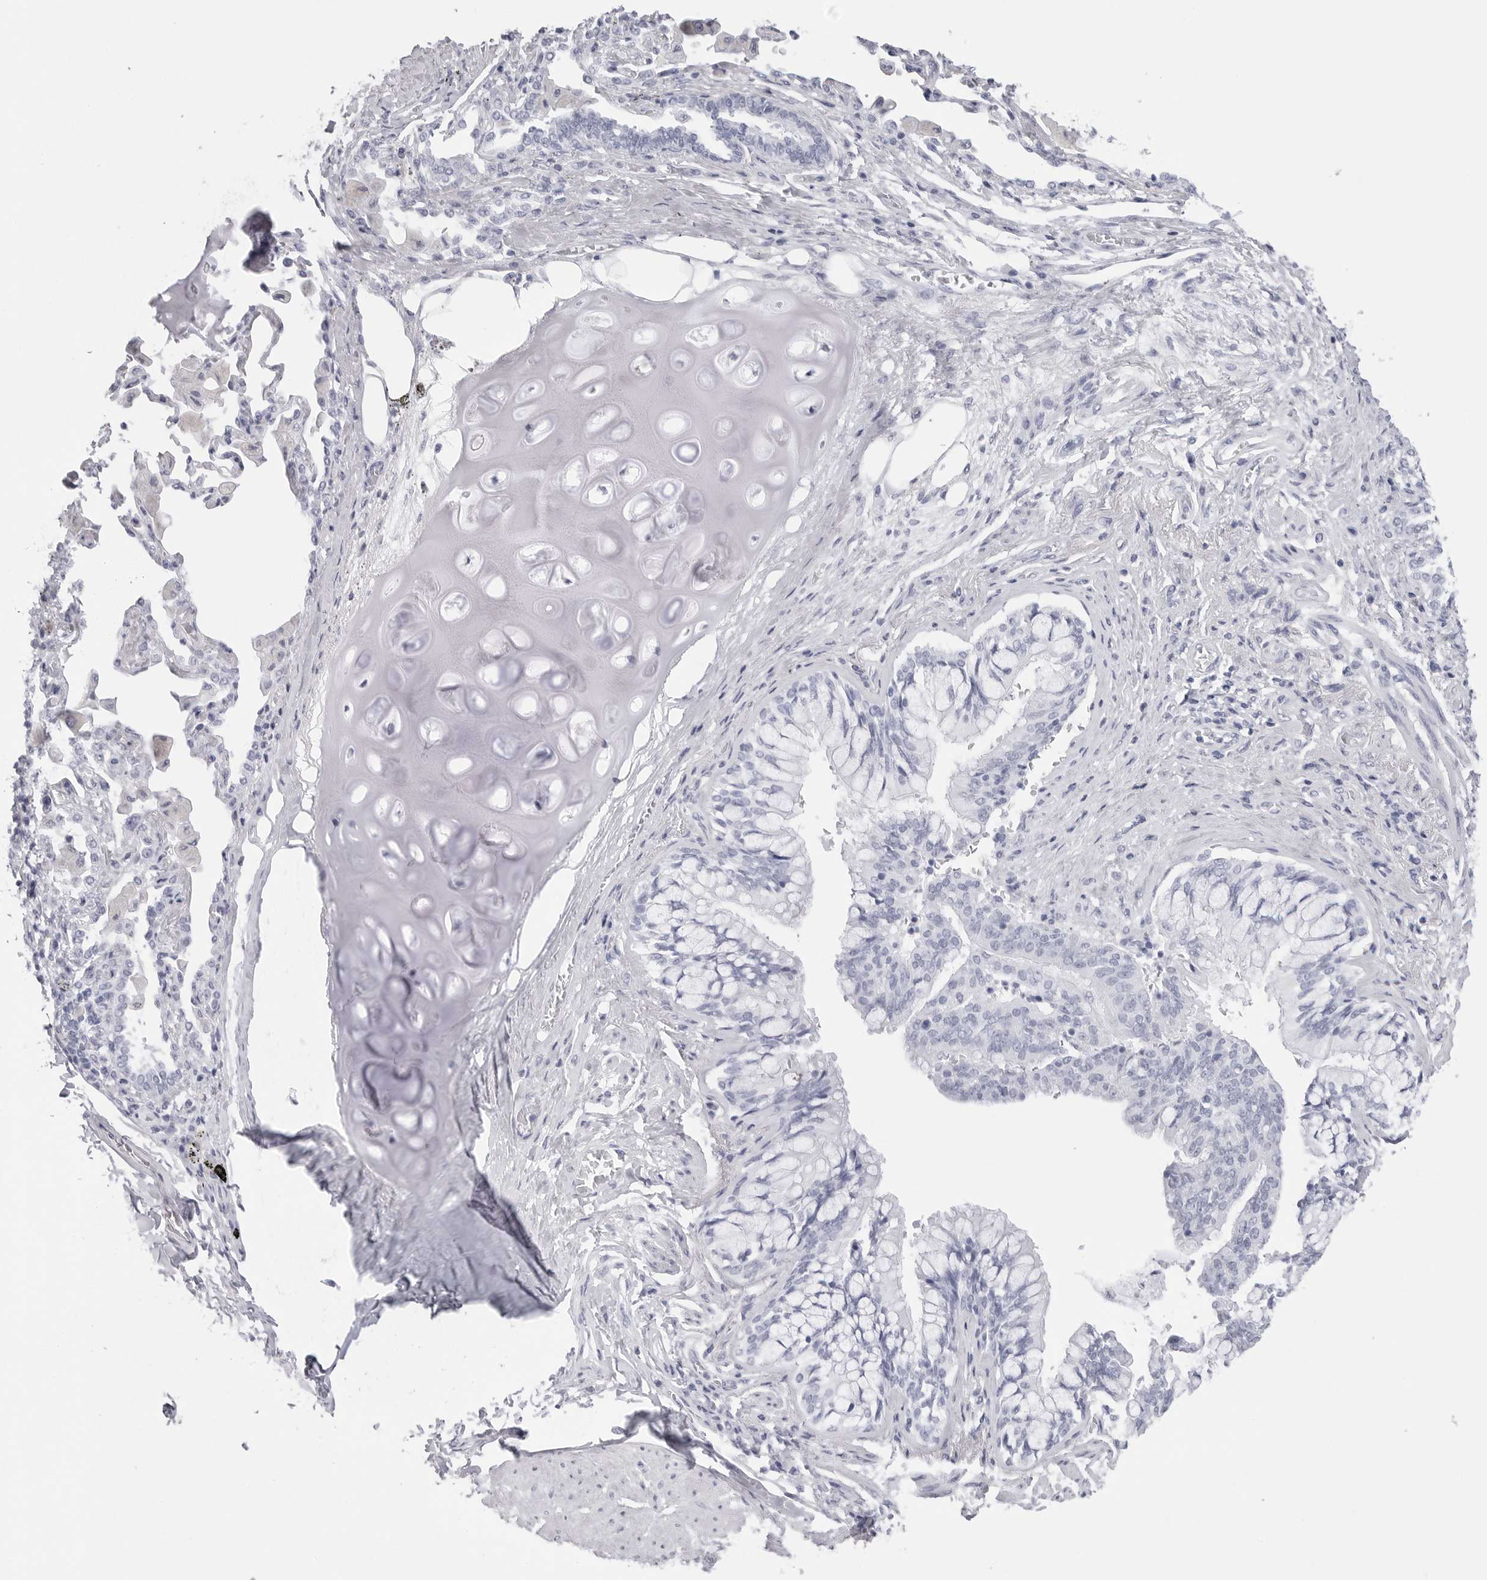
{"staining": {"intensity": "negative", "quantity": "none", "location": "none"}, "tissue": "bronchus", "cell_type": "Respiratory epithelial cells", "image_type": "normal", "snomed": [{"axis": "morphology", "description": "Normal tissue, NOS"}, {"axis": "morphology", "description": "Inflammation, NOS"}, {"axis": "topography", "description": "Lung"}], "caption": "This is a micrograph of immunohistochemistry (IHC) staining of unremarkable bronchus, which shows no positivity in respiratory epithelial cells.", "gene": "CST2", "patient": {"sex": "female", "age": 46}}